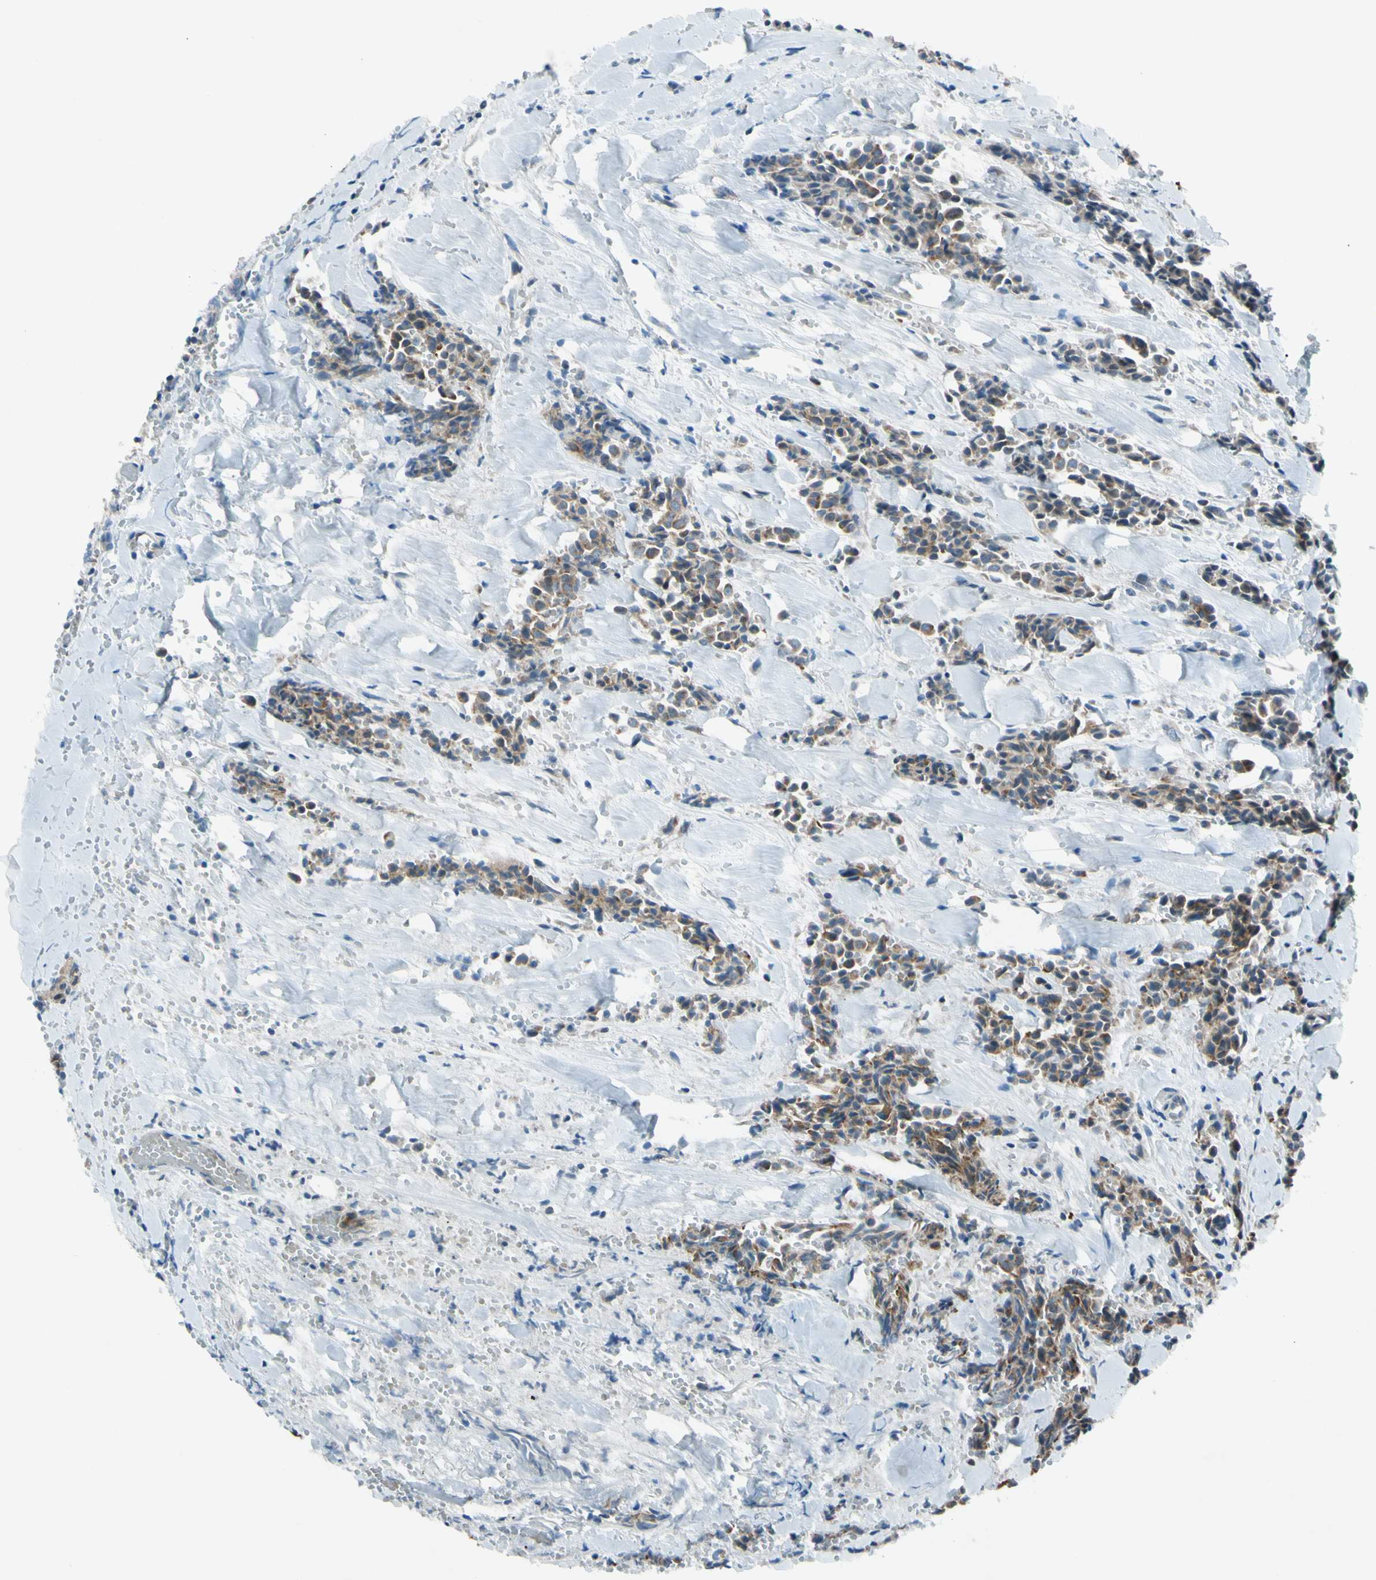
{"staining": {"intensity": "moderate", "quantity": ">75%", "location": "cytoplasmic/membranous"}, "tissue": "head and neck cancer", "cell_type": "Tumor cells", "image_type": "cancer", "snomed": [{"axis": "morphology", "description": "Adenocarcinoma, NOS"}, {"axis": "topography", "description": "Salivary gland"}, {"axis": "topography", "description": "Head-Neck"}], "caption": "Protein staining reveals moderate cytoplasmic/membranous positivity in approximately >75% of tumor cells in head and neck adenocarcinoma.", "gene": "ACOT8", "patient": {"sex": "female", "age": 59}}